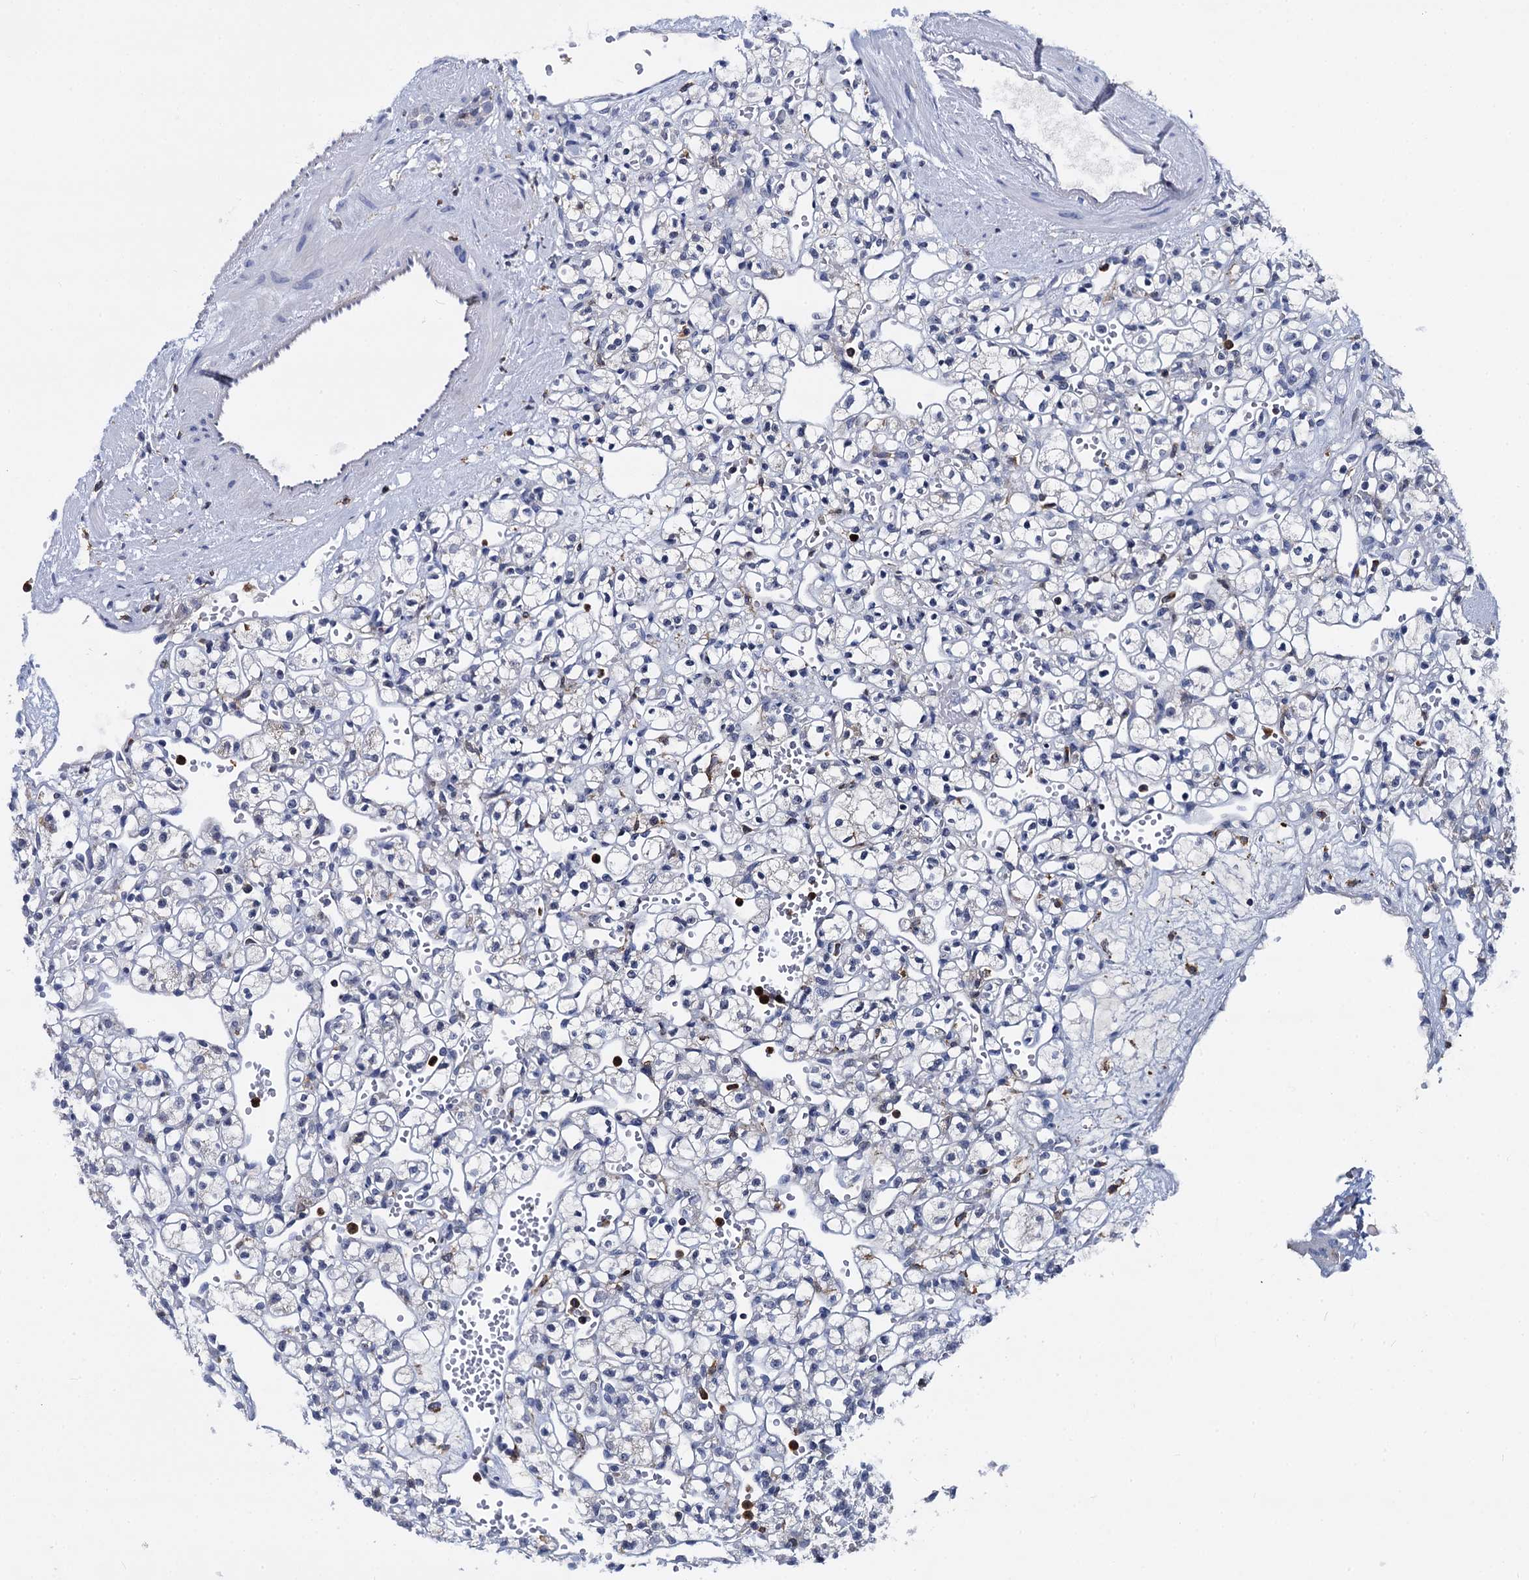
{"staining": {"intensity": "negative", "quantity": "none", "location": "none"}, "tissue": "renal cancer", "cell_type": "Tumor cells", "image_type": "cancer", "snomed": [{"axis": "morphology", "description": "Adenocarcinoma, NOS"}, {"axis": "topography", "description": "Kidney"}], "caption": "Tumor cells are negative for protein expression in human adenocarcinoma (renal).", "gene": "RHOG", "patient": {"sex": "female", "age": 59}}